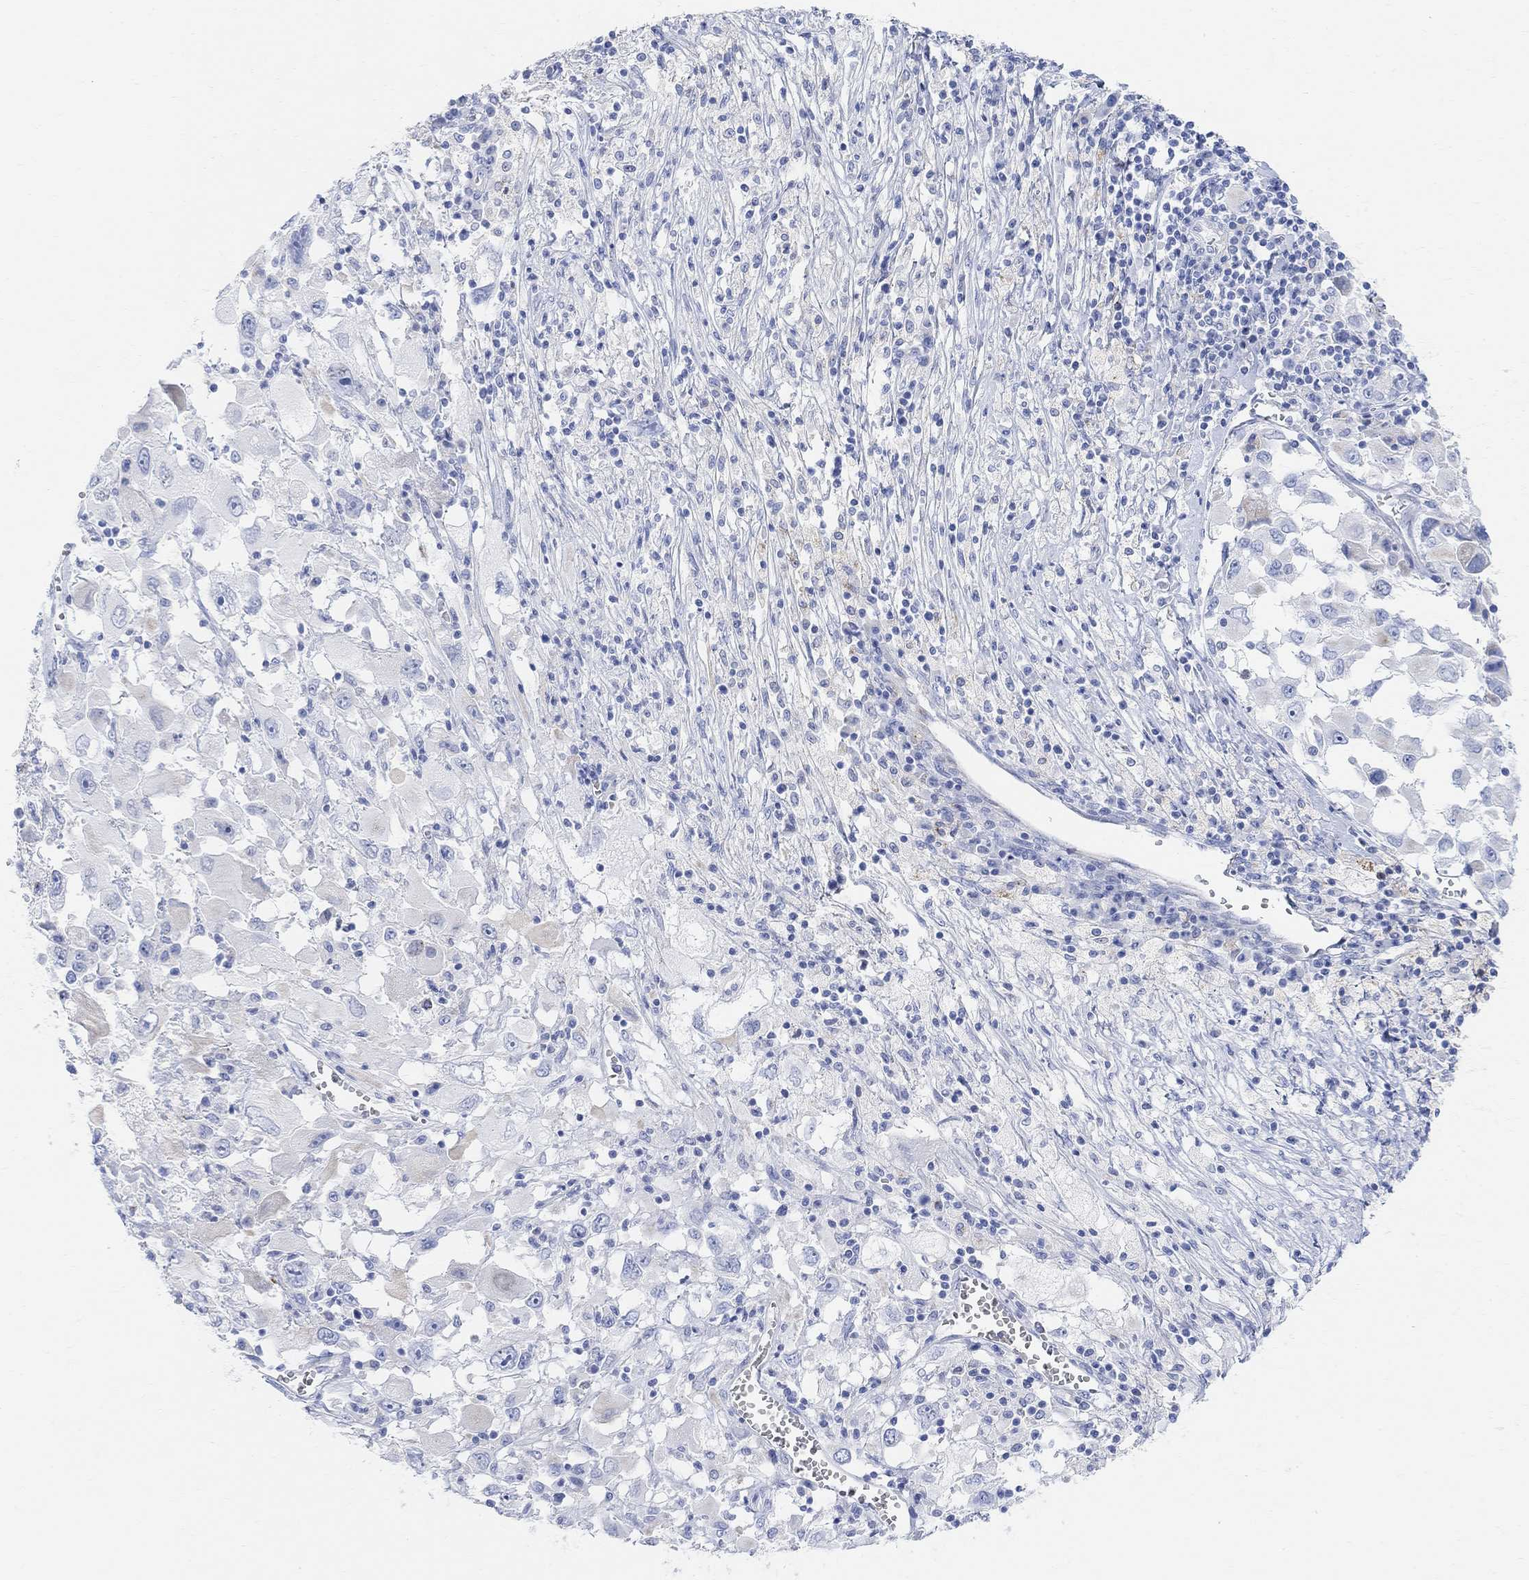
{"staining": {"intensity": "negative", "quantity": "none", "location": "none"}, "tissue": "melanoma", "cell_type": "Tumor cells", "image_type": "cancer", "snomed": [{"axis": "morphology", "description": "Malignant melanoma, Metastatic site"}, {"axis": "topography", "description": "Soft tissue"}], "caption": "The immunohistochemistry (IHC) histopathology image has no significant expression in tumor cells of melanoma tissue. Nuclei are stained in blue.", "gene": "RETNLB", "patient": {"sex": "male", "age": 50}}